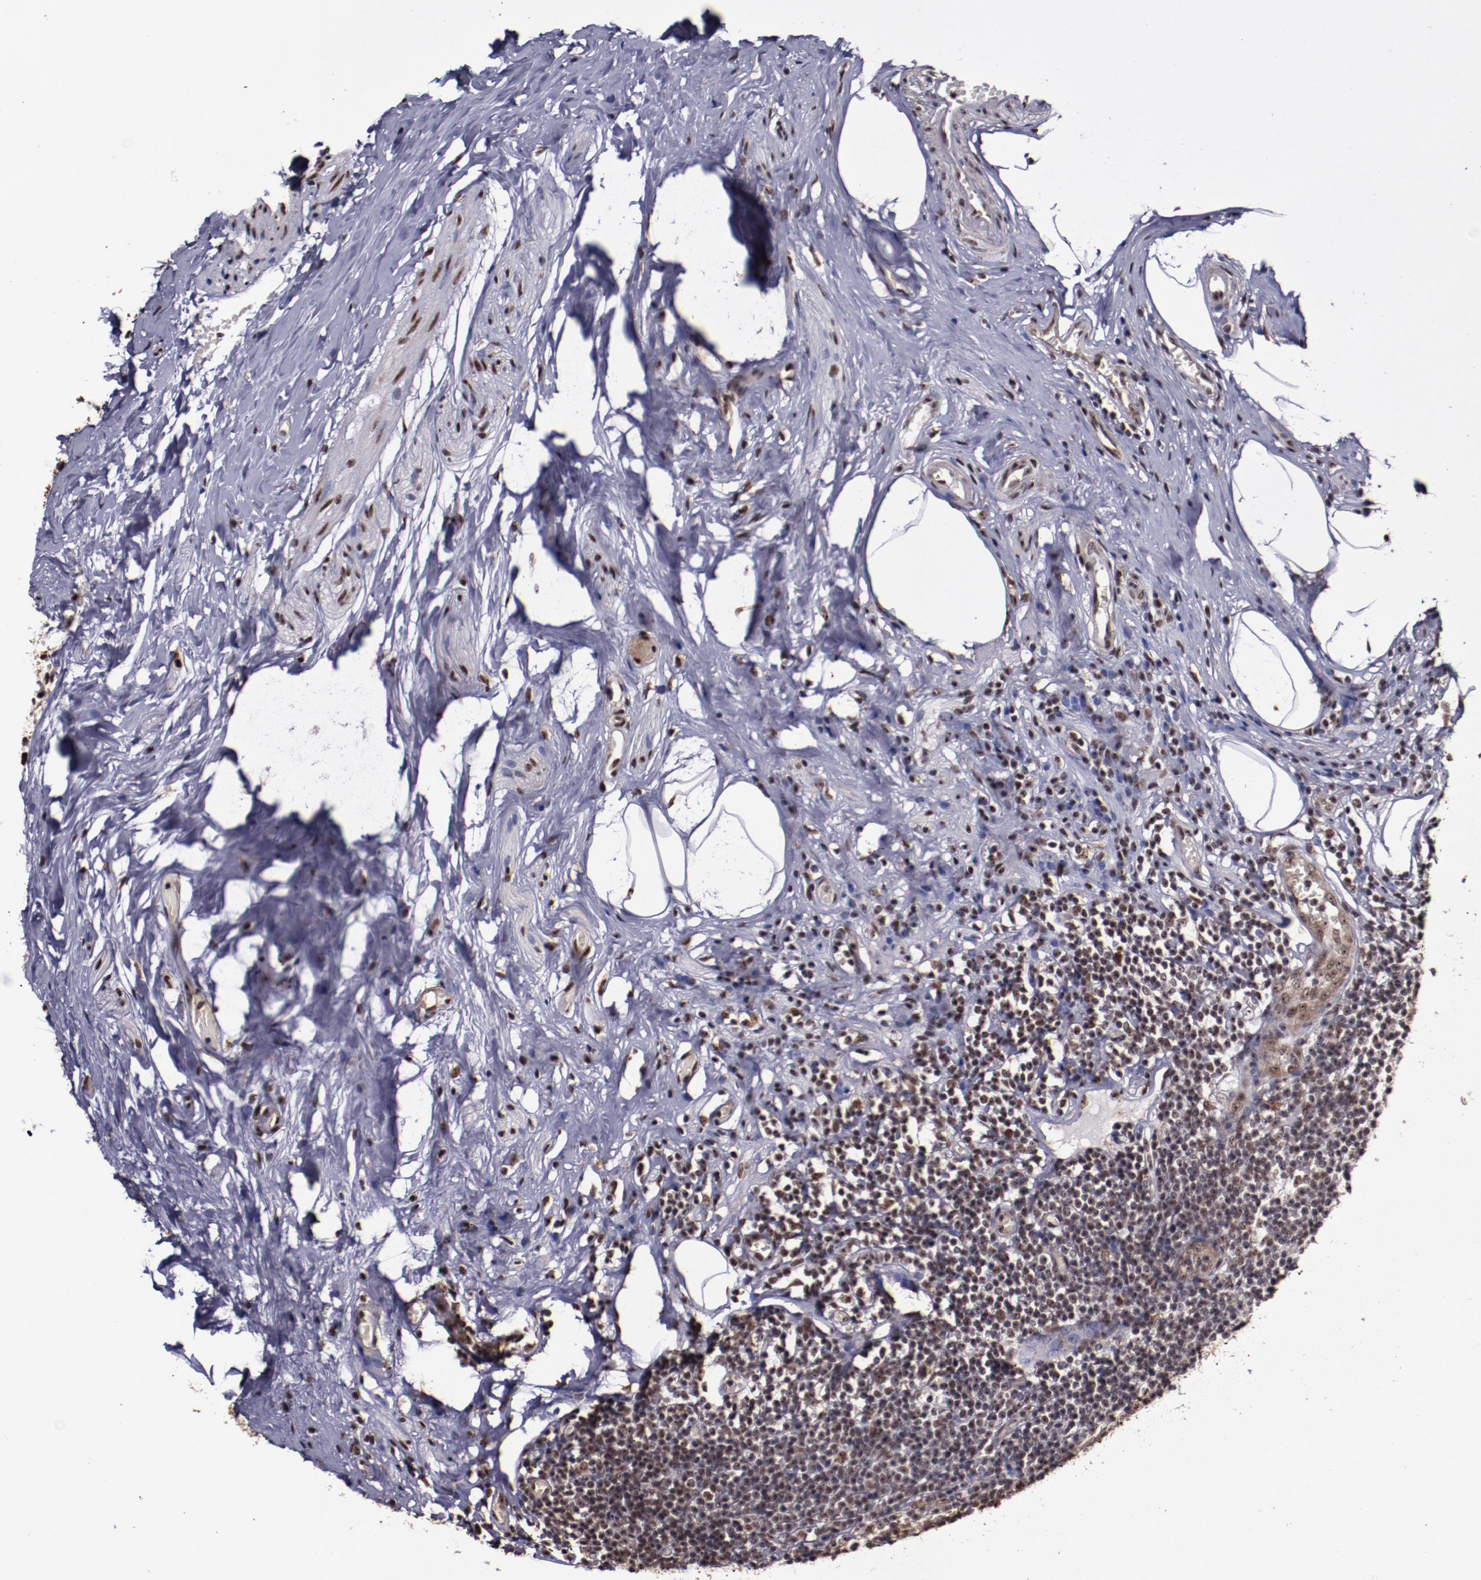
{"staining": {"intensity": "moderate", "quantity": ">75%", "location": "cytoplasmic/membranous,nuclear"}, "tissue": "appendix", "cell_type": "Glandular cells", "image_type": "normal", "snomed": [{"axis": "morphology", "description": "Normal tissue, NOS"}, {"axis": "topography", "description": "Appendix"}], "caption": "Appendix stained with a brown dye demonstrates moderate cytoplasmic/membranous,nuclear positive staining in approximately >75% of glandular cells.", "gene": "CECR2", "patient": {"sex": "male", "age": 38}}